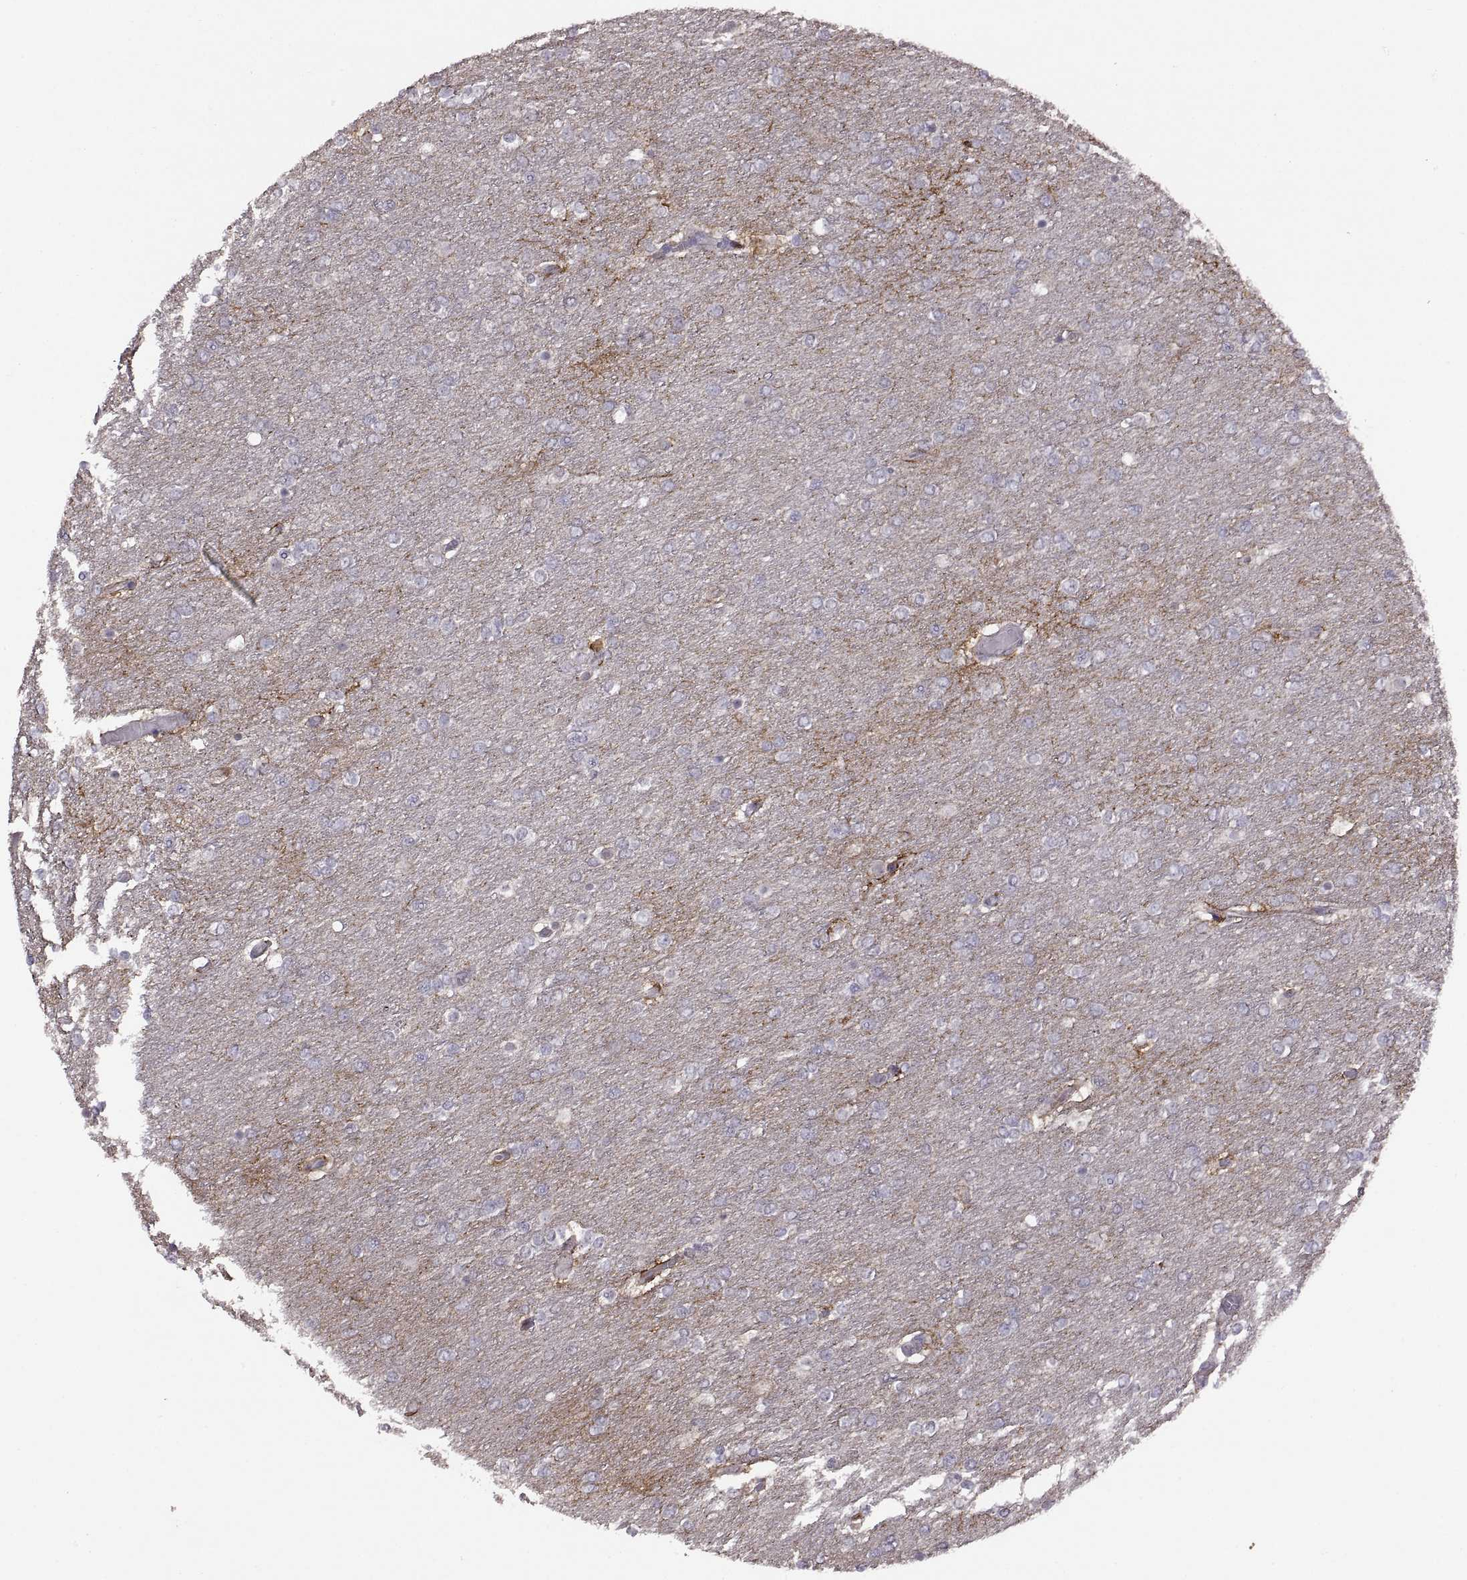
{"staining": {"intensity": "negative", "quantity": "none", "location": "none"}, "tissue": "glioma", "cell_type": "Tumor cells", "image_type": "cancer", "snomed": [{"axis": "morphology", "description": "Glioma, malignant, High grade"}, {"axis": "topography", "description": "Brain"}], "caption": "Human glioma stained for a protein using immunohistochemistry shows no staining in tumor cells.", "gene": "NMNAT2", "patient": {"sex": "female", "age": 61}}